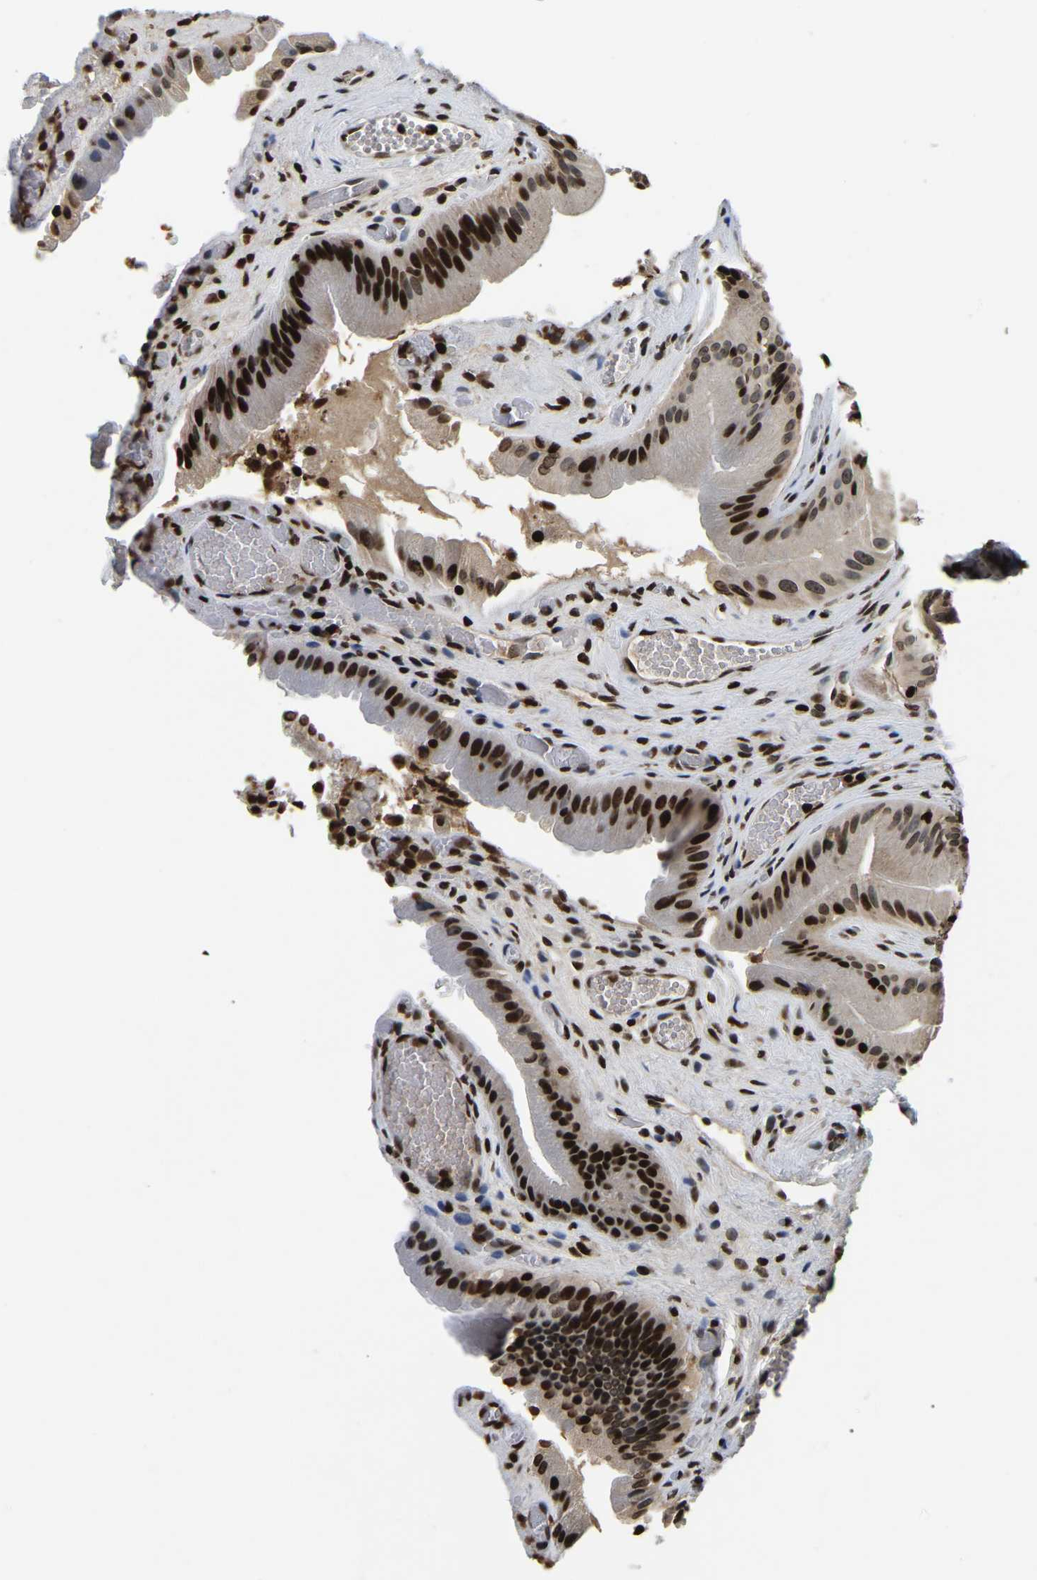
{"staining": {"intensity": "strong", "quantity": ">75%", "location": "nuclear"}, "tissue": "gallbladder", "cell_type": "Glandular cells", "image_type": "normal", "snomed": [{"axis": "morphology", "description": "Normal tissue, NOS"}, {"axis": "topography", "description": "Gallbladder"}], "caption": "Gallbladder was stained to show a protein in brown. There is high levels of strong nuclear expression in approximately >75% of glandular cells. The staining is performed using DAB brown chromogen to label protein expression. The nuclei are counter-stained blue using hematoxylin.", "gene": "LRRC61", "patient": {"sex": "male", "age": 49}}